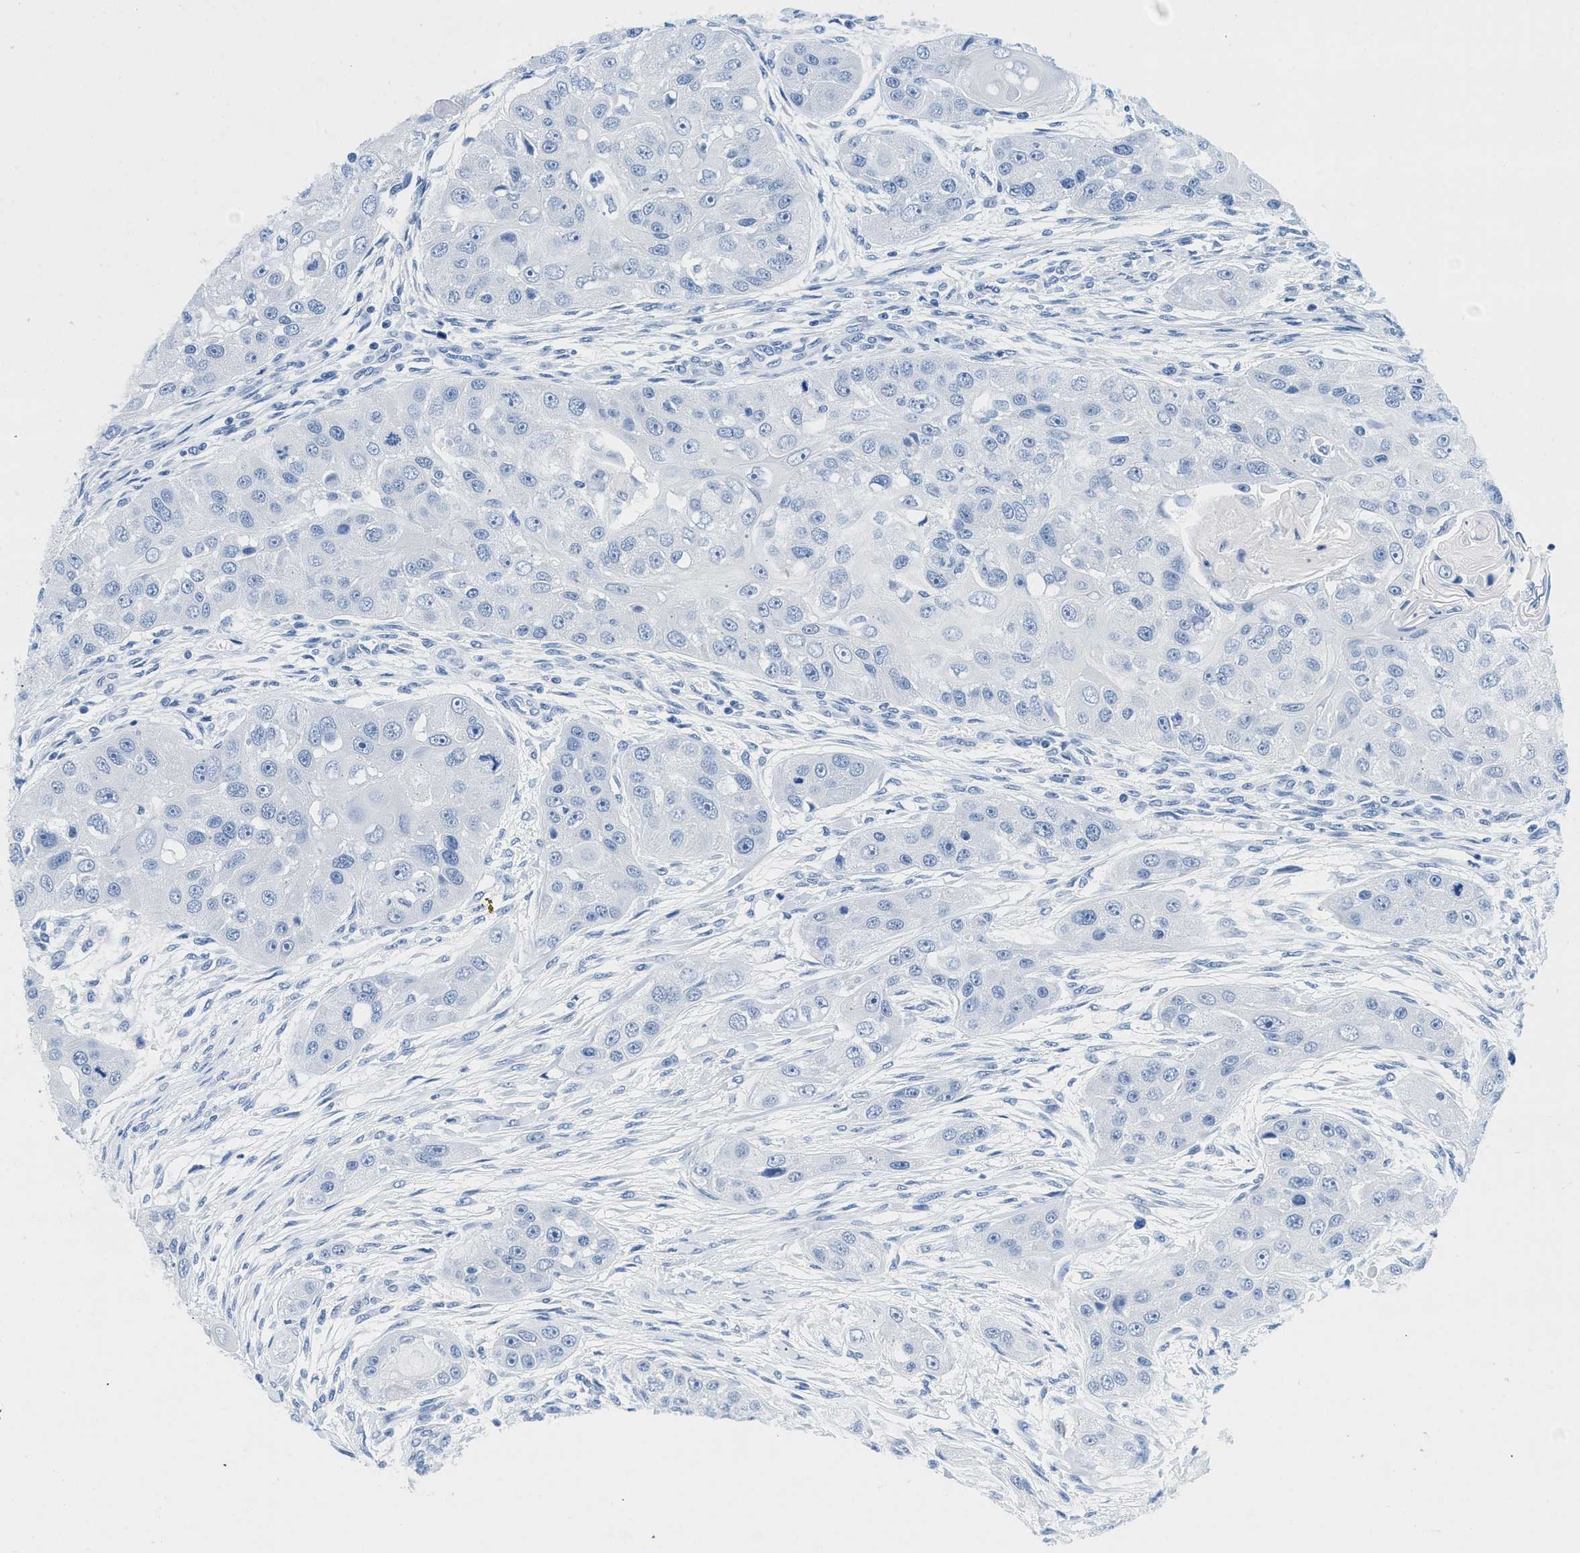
{"staining": {"intensity": "negative", "quantity": "none", "location": "none"}, "tissue": "head and neck cancer", "cell_type": "Tumor cells", "image_type": "cancer", "snomed": [{"axis": "morphology", "description": "Normal tissue, NOS"}, {"axis": "morphology", "description": "Squamous cell carcinoma, NOS"}, {"axis": "topography", "description": "Skeletal muscle"}, {"axis": "topography", "description": "Head-Neck"}], "caption": "Histopathology image shows no significant protein positivity in tumor cells of head and neck cancer.", "gene": "GSN", "patient": {"sex": "male", "age": 51}}